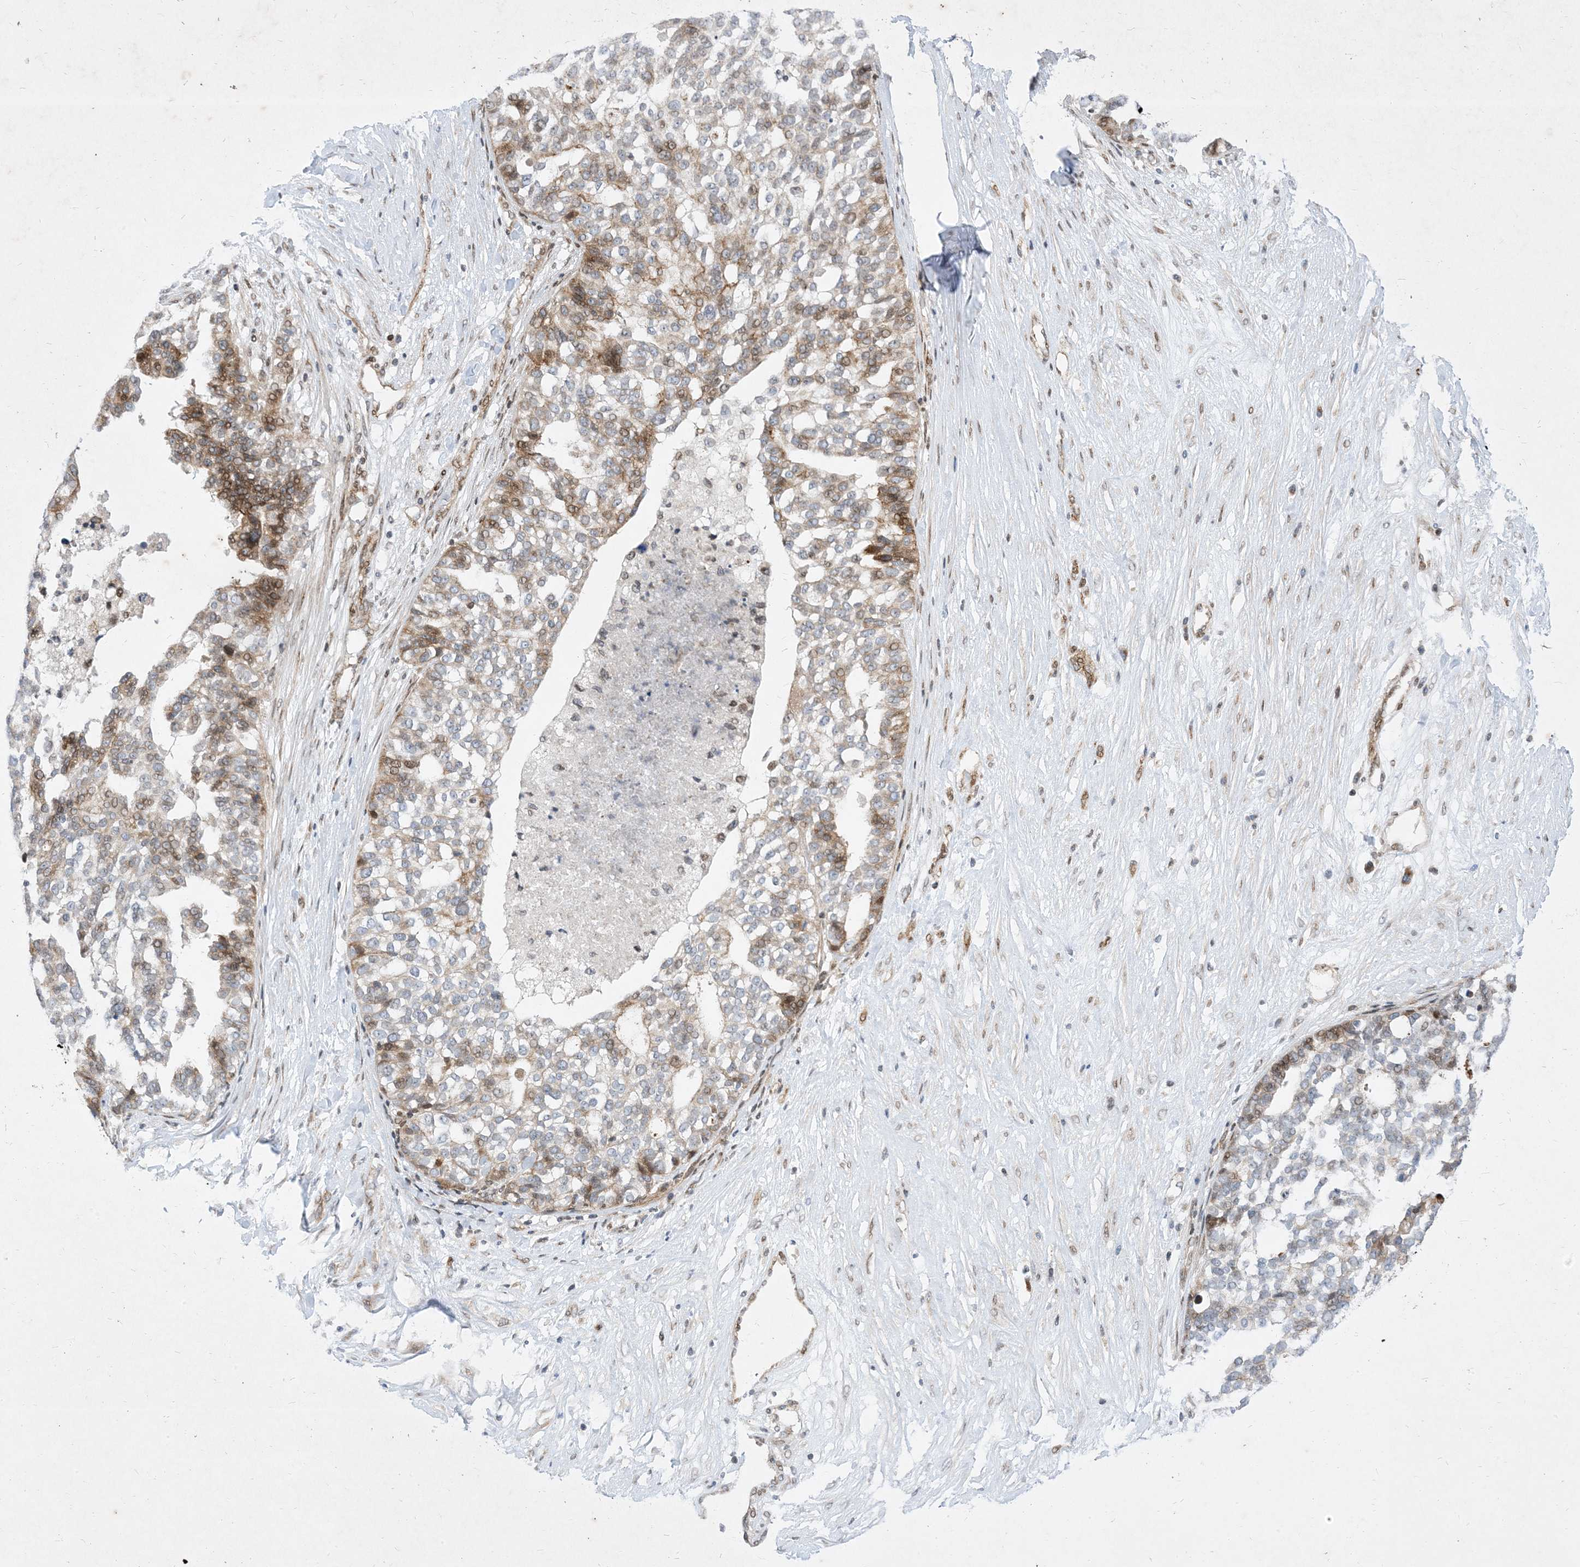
{"staining": {"intensity": "moderate", "quantity": "<25%", "location": "cytoplasmic/membranous,nuclear"}, "tissue": "ovarian cancer", "cell_type": "Tumor cells", "image_type": "cancer", "snomed": [{"axis": "morphology", "description": "Cystadenocarcinoma, serous, NOS"}, {"axis": "topography", "description": "Ovary"}], "caption": "Immunohistochemistry histopathology image of neoplastic tissue: human serous cystadenocarcinoma (ovarian) stained using IHC demonstrates low levels of moderate protein expression localized specifically in the cytoplasmic/membranous and nuclear of tumor cells, appearing as a cytoplasmic/membranous and nuclear brown color.", "gene": "TYSND1", "patient": {"sex": "female", "age": 59}}